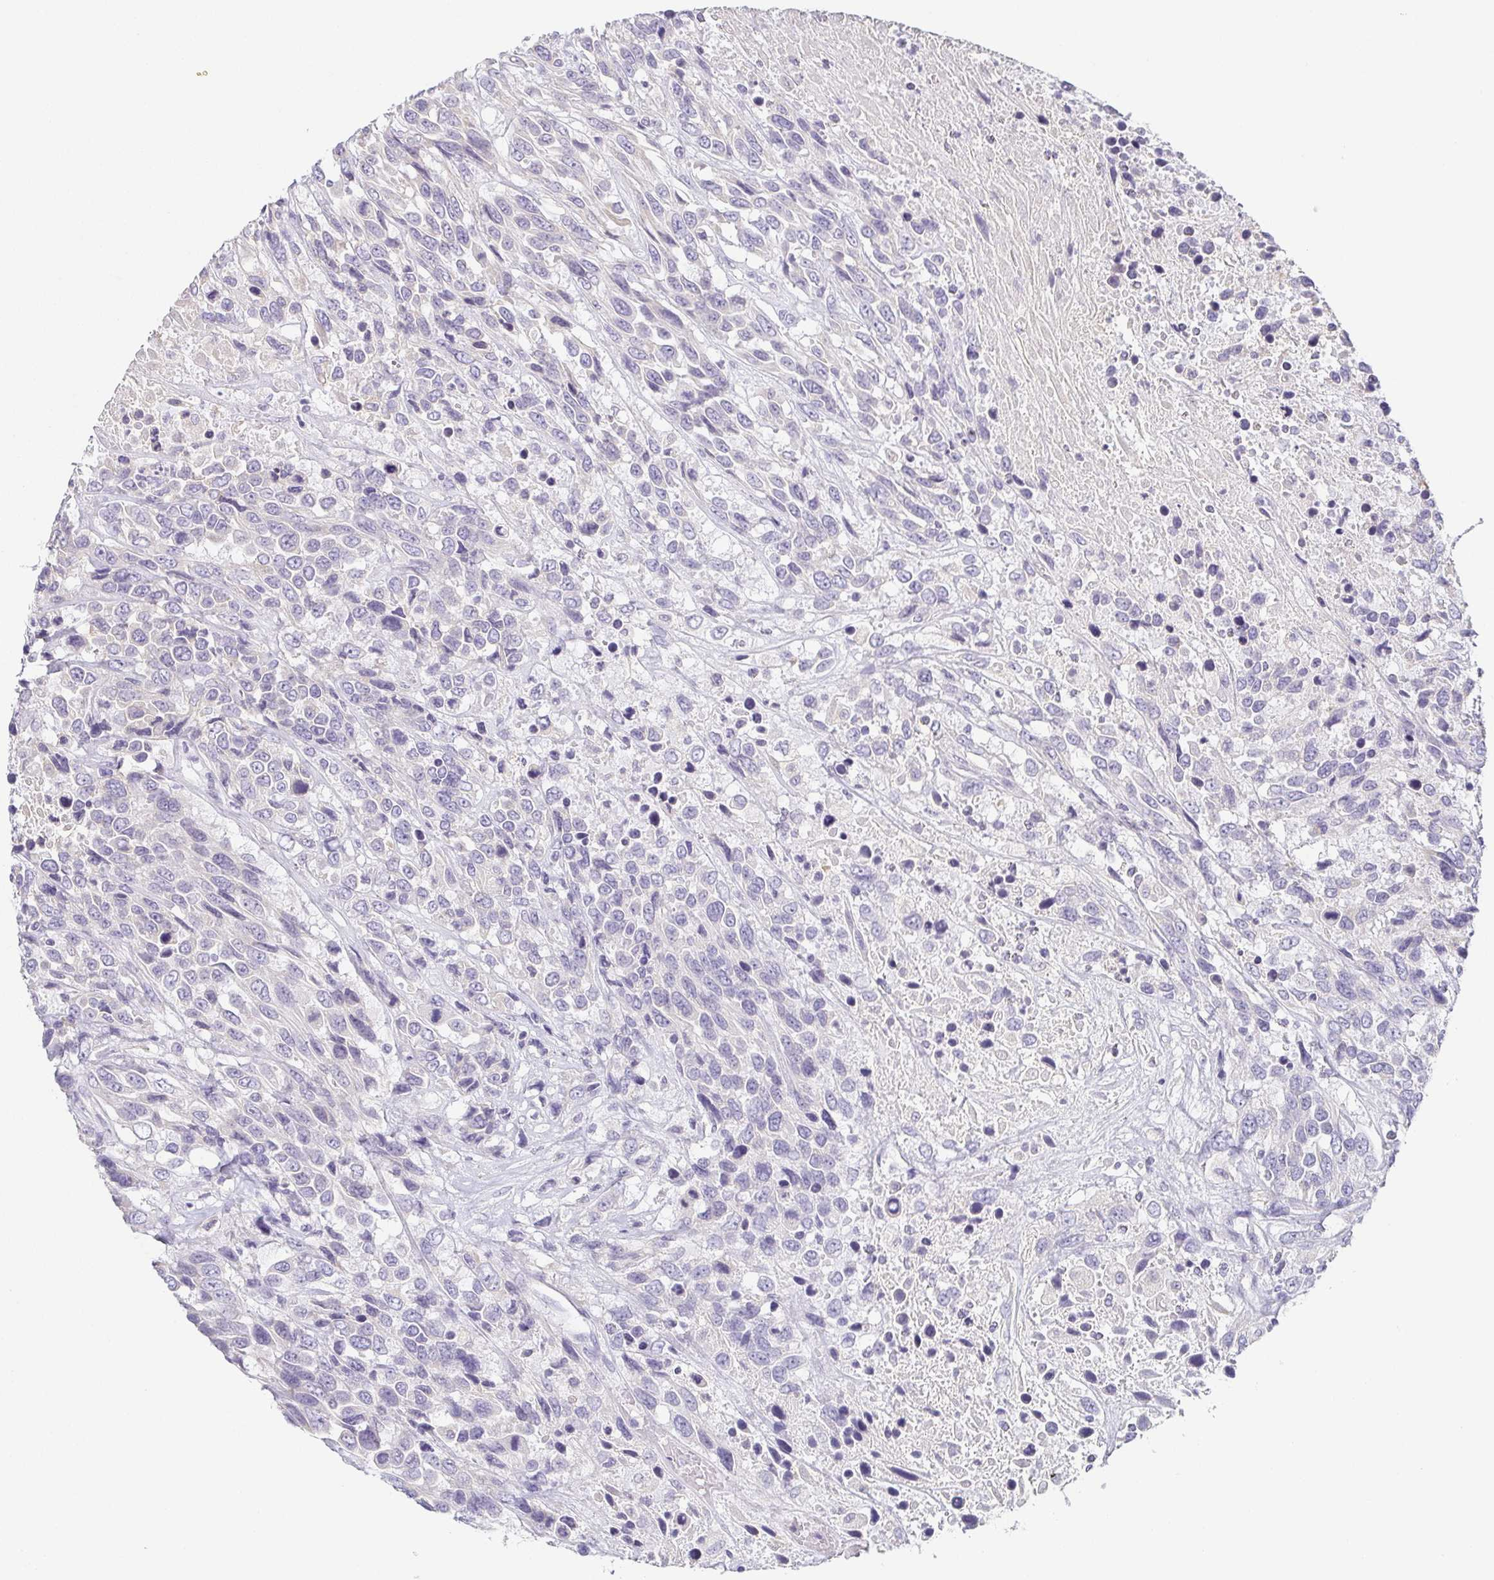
{"staining": {"intensity": "negative", "quantity": "none", "location": "none"}, "tissue": "urothelial cancer", "cell_type": "Tumor cells", "image_type": "cancer", "snomed": [{"axis": "morphology", "description": "Urothelial carcinoma, High grade"}, {"axis": "topography", "description": "Urinary bladder"}], "caption": "Protein analysis of urothelial carcinoma (high-grade) displays no significant staining in tumor cells.", "gene": "PRR27", "patient": {"sex": "female", "age": 70}}